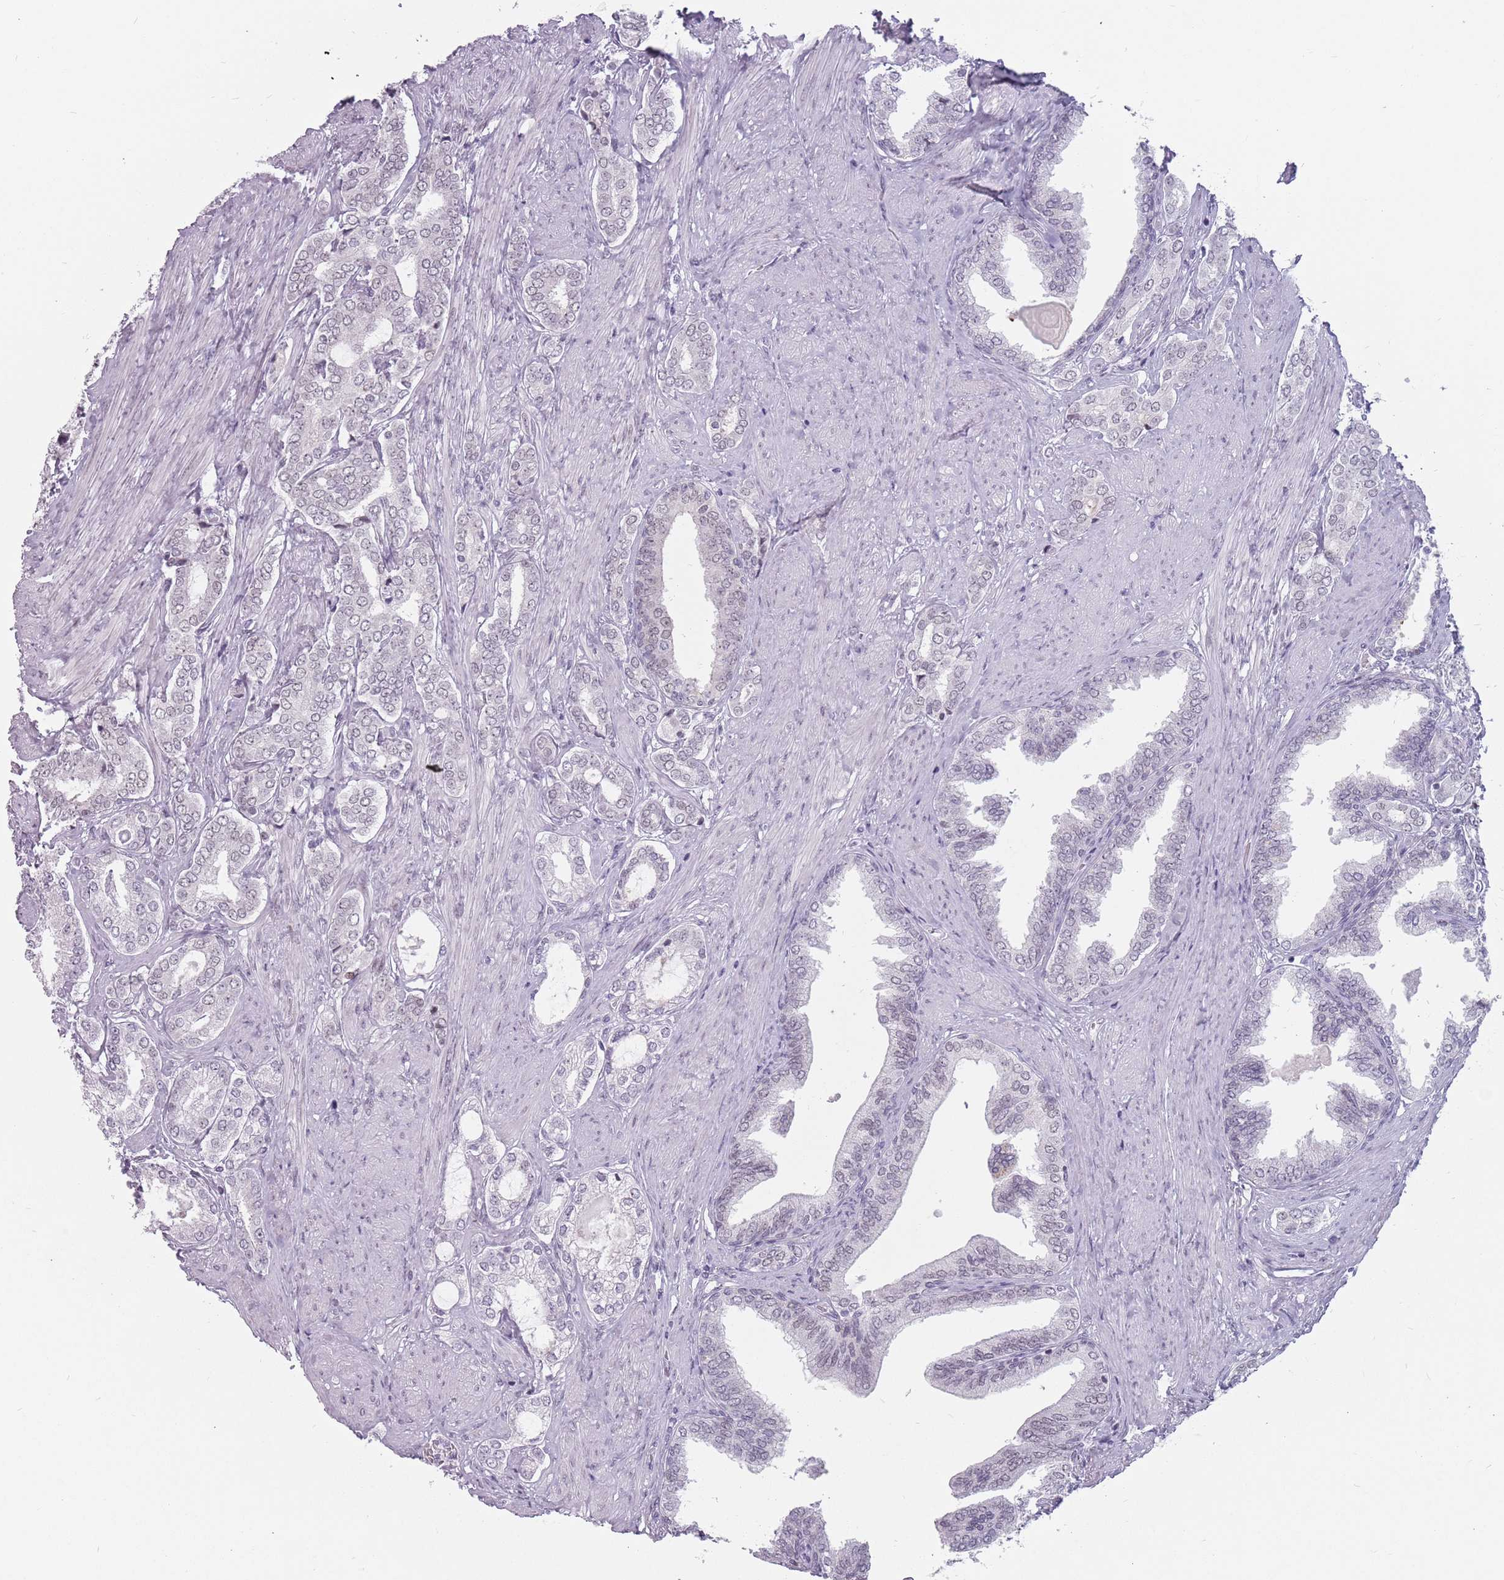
{"staining": {"intensity": "negative", "quantity": "none", "location": "none"}, "tissue": "prostate cancer", "cell_type": "Tumor cells", "image_type": "cancer", "snomed": [{"axis": "morphology", "description": "Adenocarcinoma, High grade"}, {"axis": "topography", "description": "Prostate"}], "caption": "Immunohistochemistry (IHC) of adenocarcinoma (high-grade) (prostate) reveals no positivity in tumor cells.", "gene": "PTCHD1", "patient": {"sex": "male", "age": 71}}